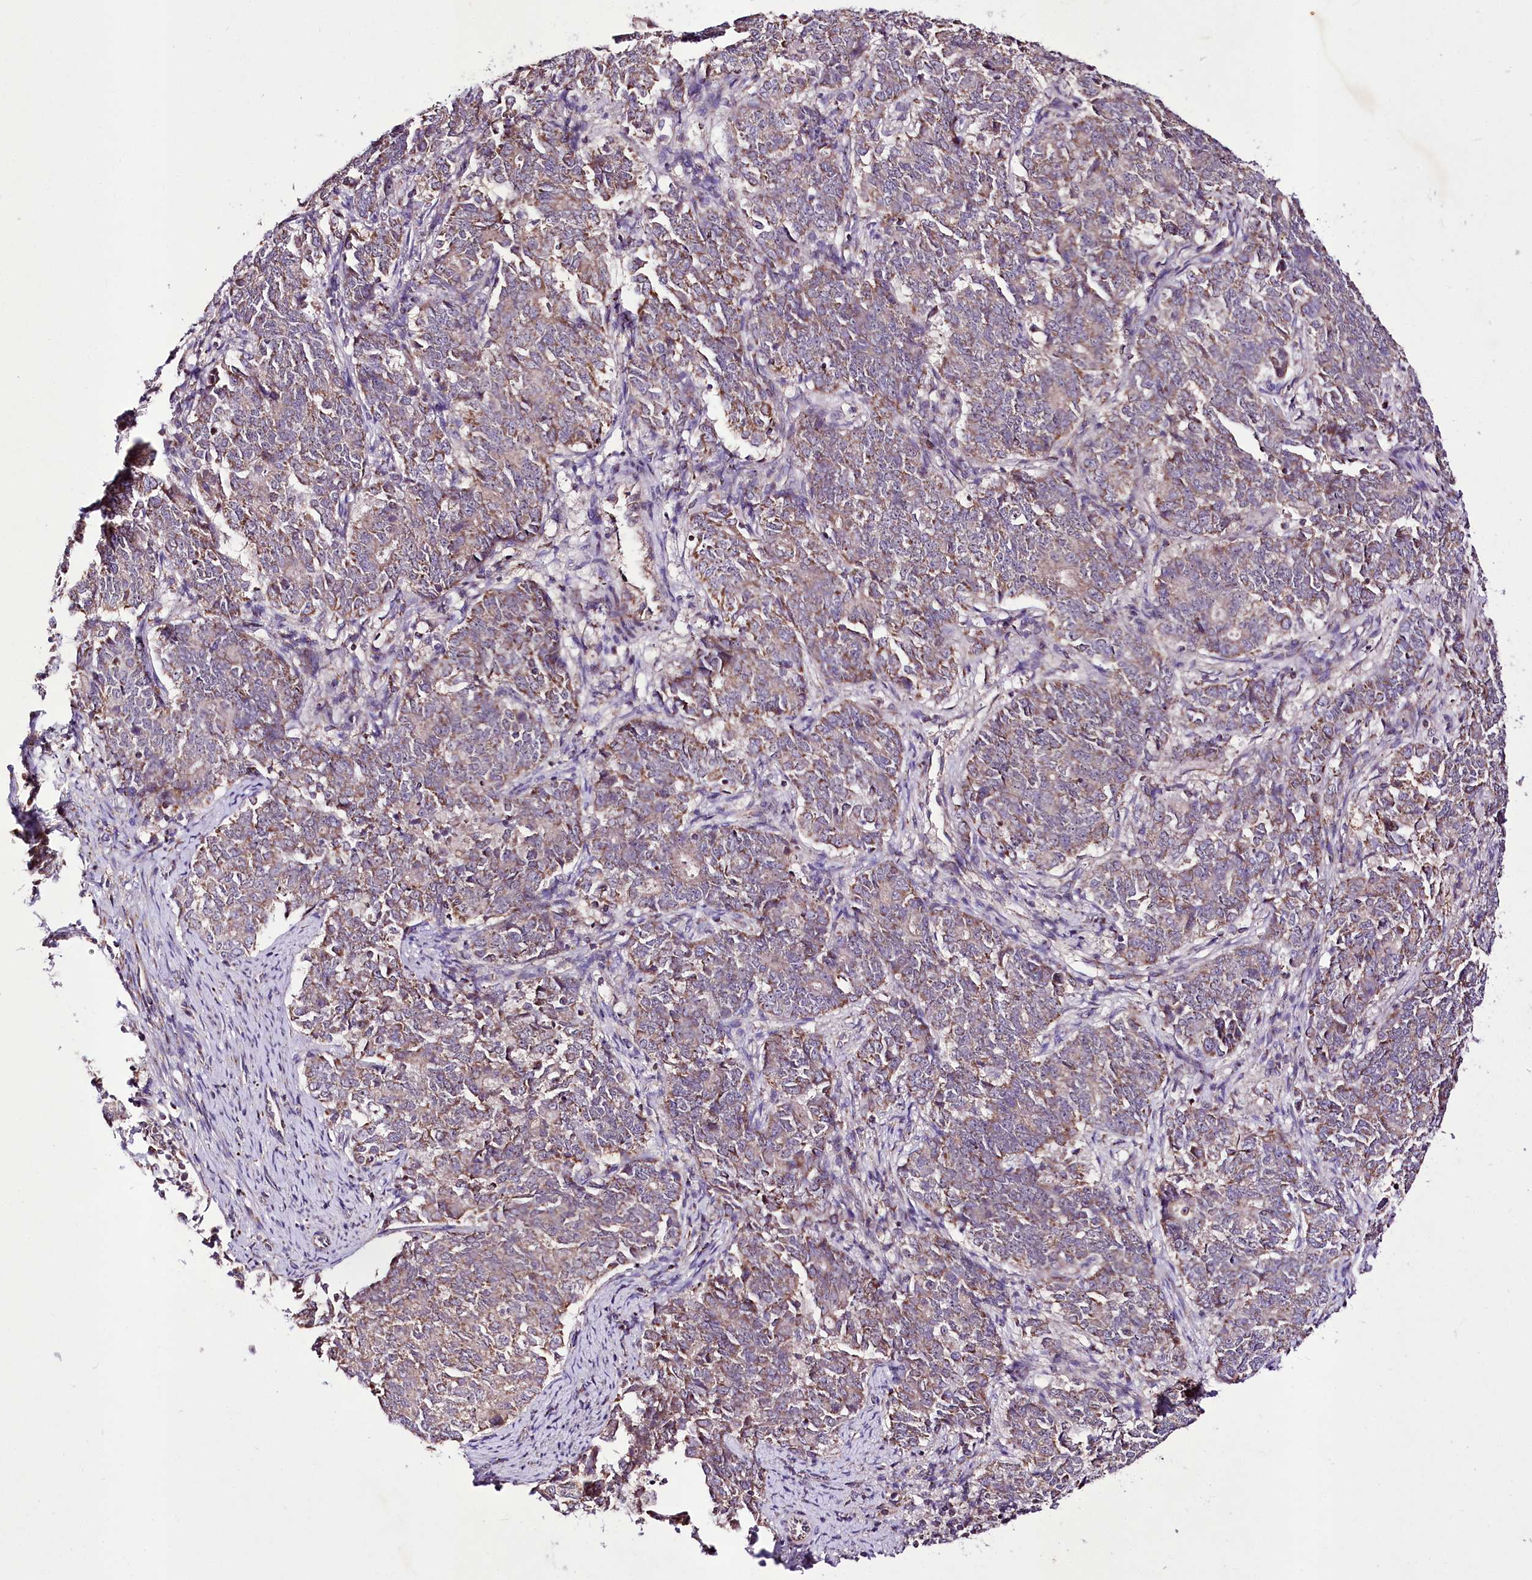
{"staining": {"intensity": "moderate", "quantity": "25%-75%", "location": "cytoplasmic/membranous"}, "tissue": "endometrial cancer", "cell_type": "Tumor cells", "image_type": "cancer", "snomed": [{"axis": "morphology", "description": "Adenocarcinoma, NOS"}, {"axis": "topography", "description": "Endometrium"}], "caption": "An image showing moderate cytoplasmic/membranous positivity in about 25%-75% of tumor cells in endometrial adenocarcinoma, as visualized by brown immunohistochemical staining.", "gene": "ATE1", "patient": {"sex": "female", "age": 80}}